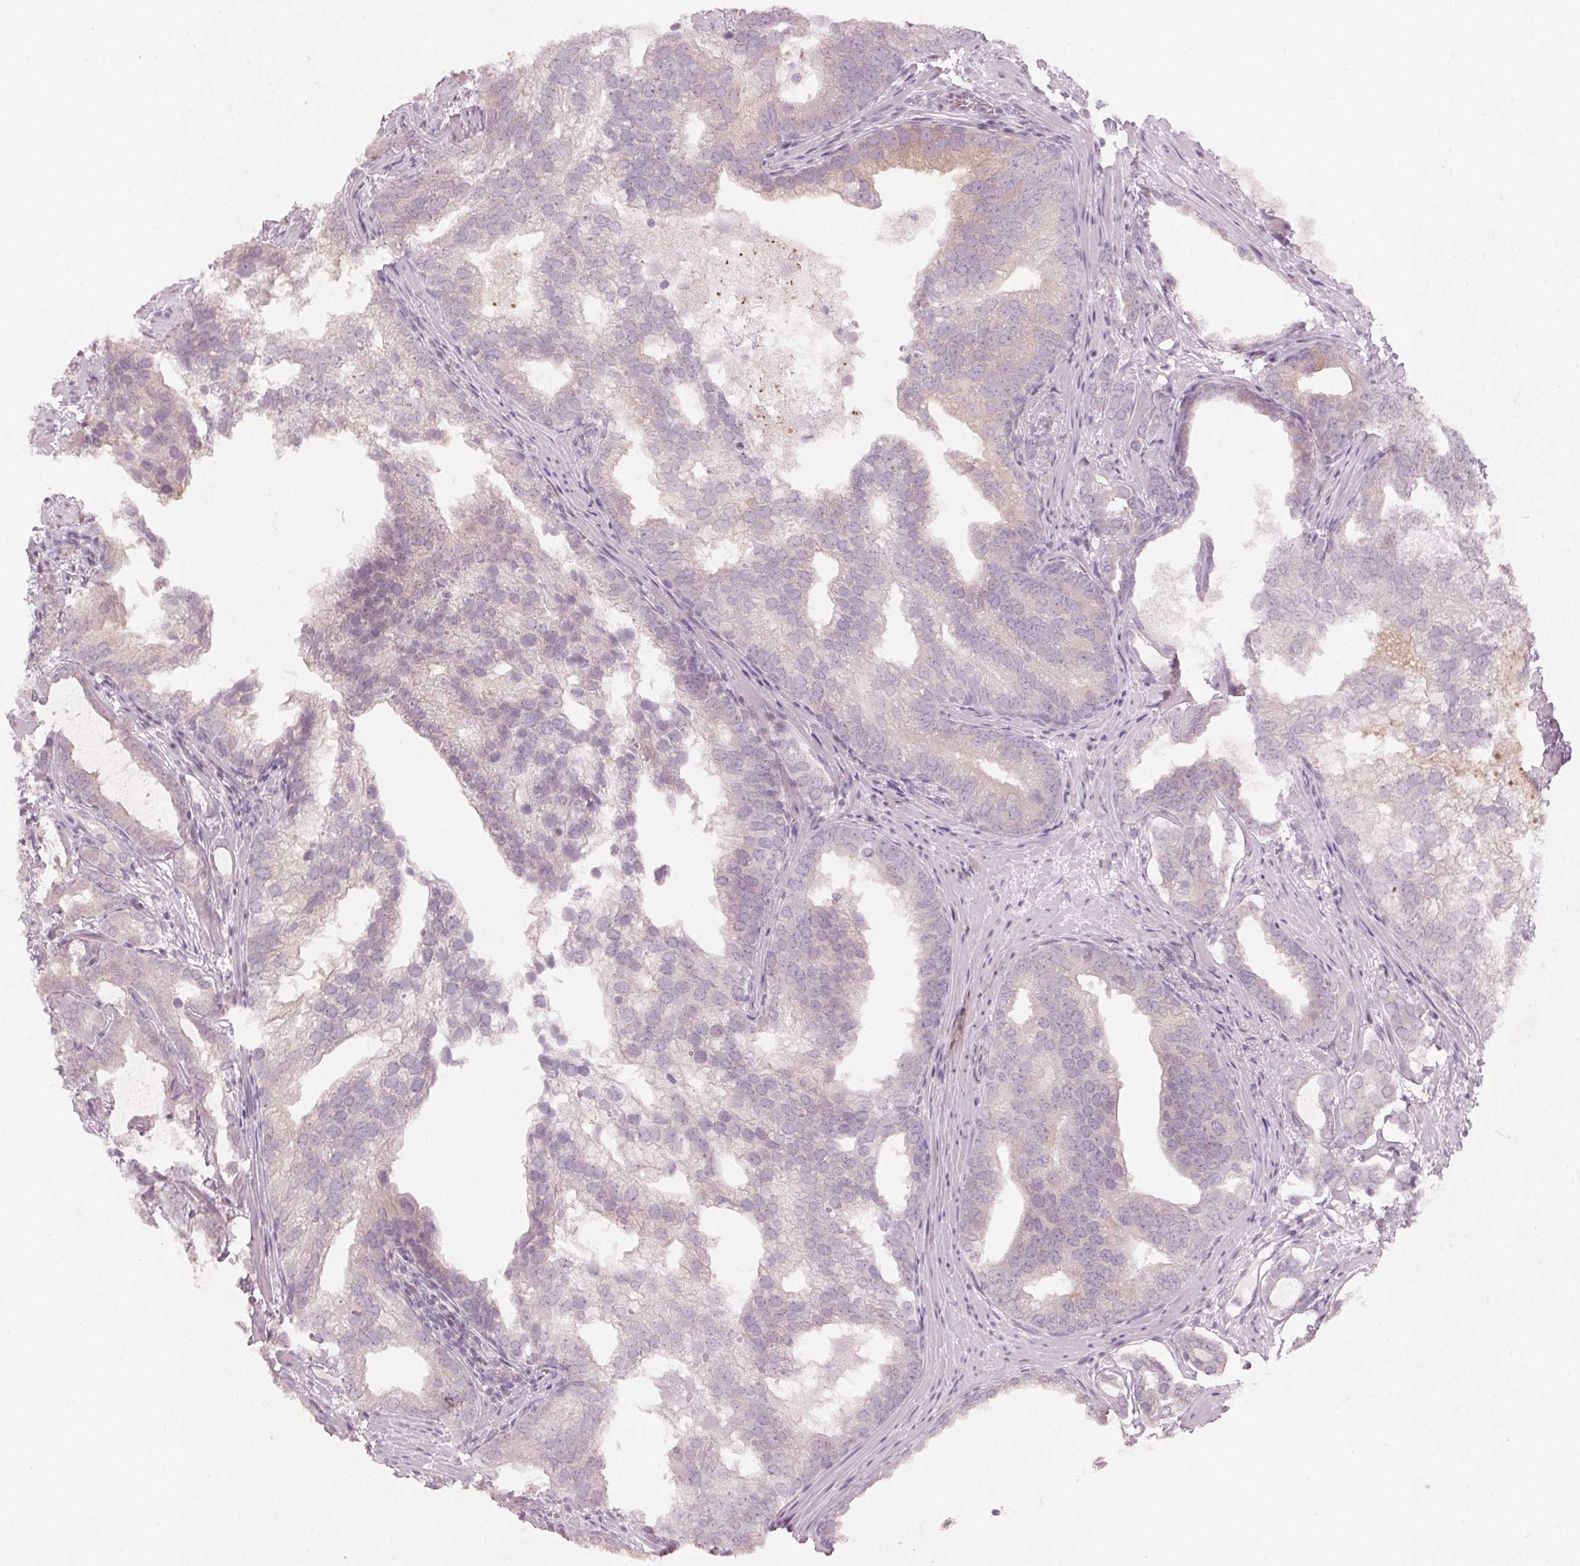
{"staining": {"intensity": "negative", "quantity": "none", "location": "none"}, "tissue": "prostate cancer", "cell_type": "Tumor cells", "image_type": "cancer", "snomed": [{"axis": "morphology", "description": "Adenocarcinoma, High grade"}, {"axis": "topography", "description": "Prostate"}], "caption": "An image of prostate adenocarcinoma (high-grade) stained for a protein reveals no brown staining in tumor cells. Nuclei are stained in blue.", "gene": "SFRP4", "patient": {"sex": "male", "age": 75}}